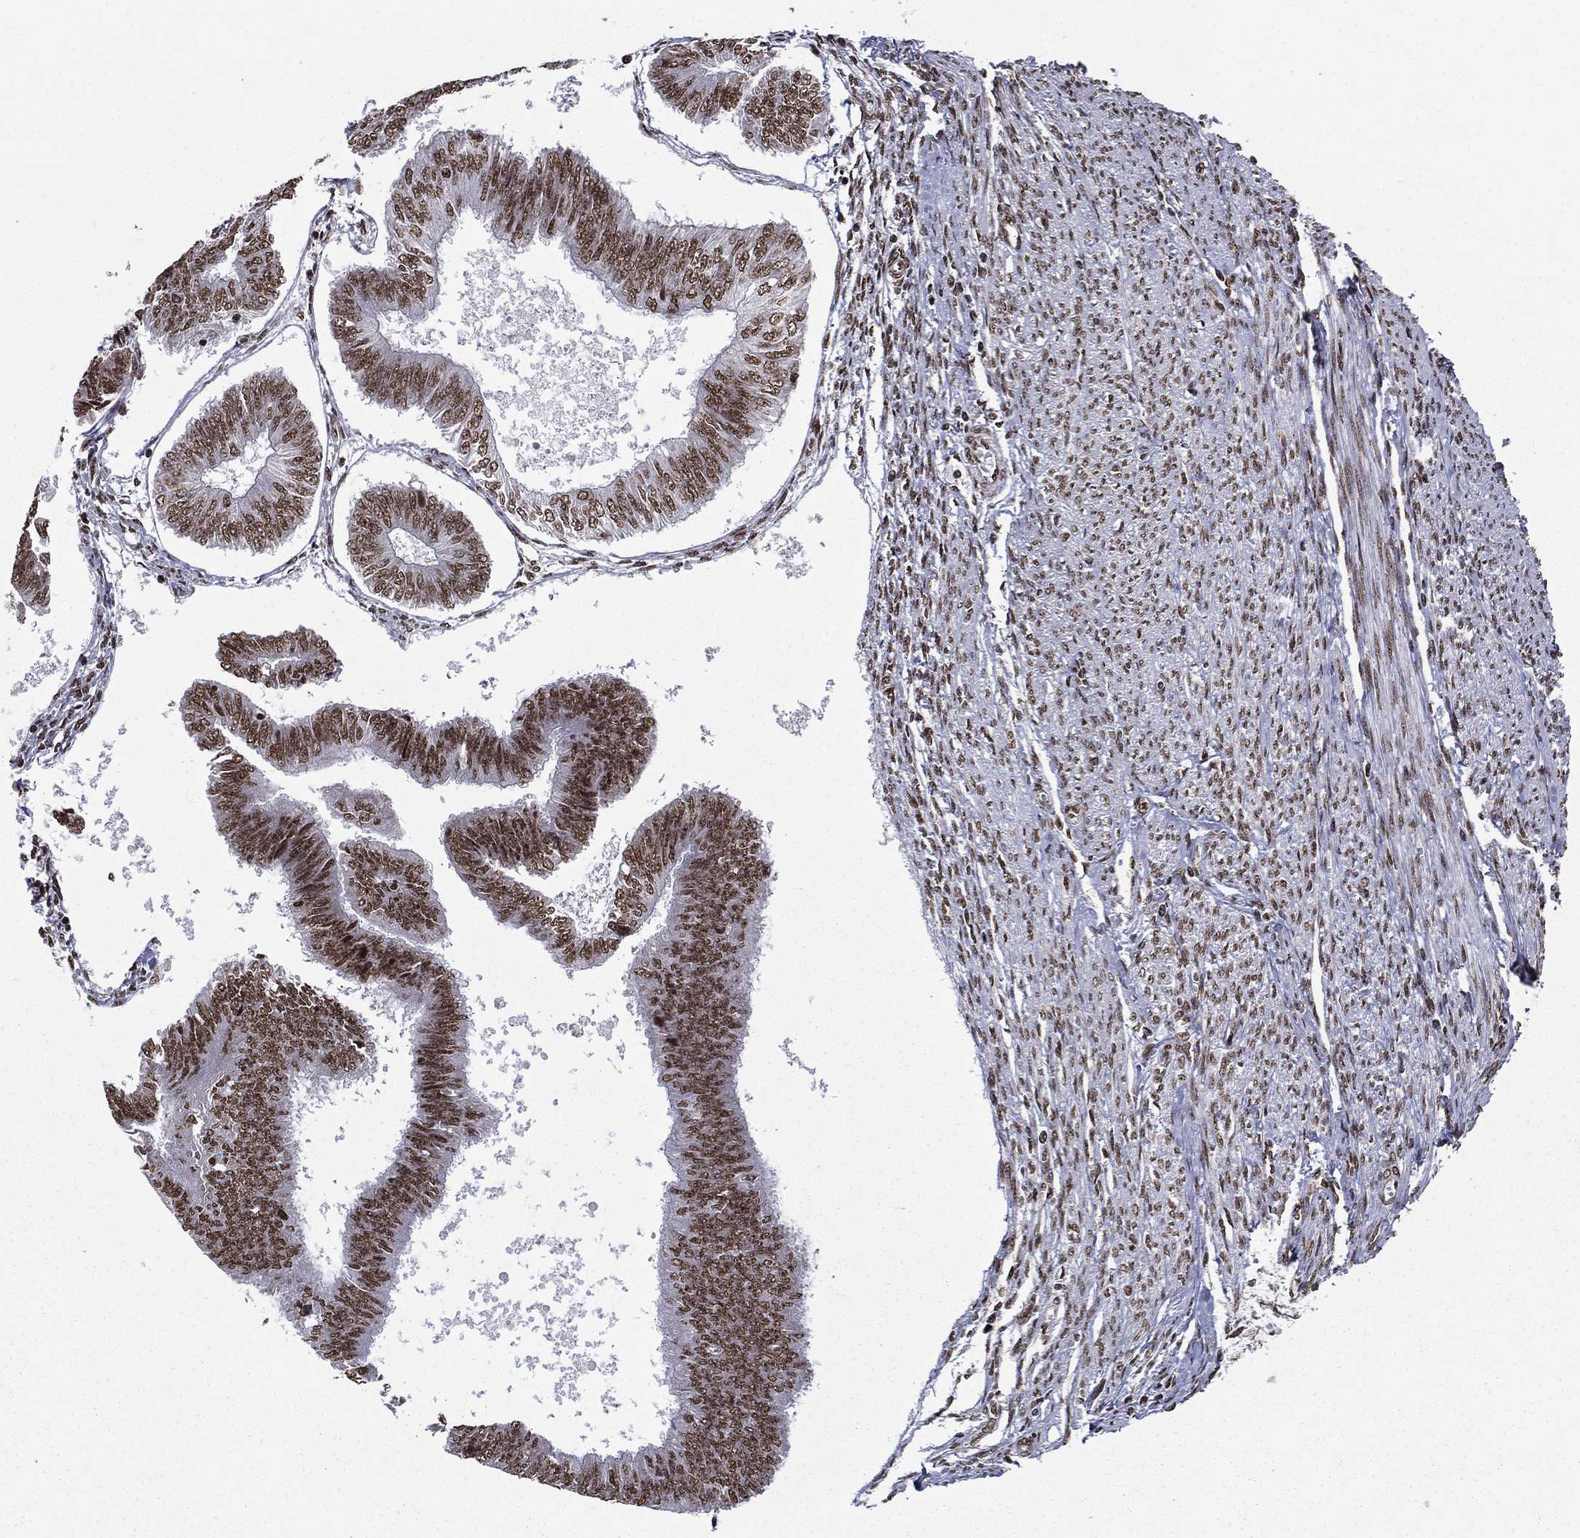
{"staining": {"intensity": "strong", "quantity": ">75%", "location": "nuclear"}, "tissue": "endometrial cancer", "cell_type": "Tumor cells", "image_type": "cancer", "snomed": [{"axis": "morphology", "description": "Adenocarcinoma, NOS"}, {"axis": "topography", "description": "Endometrium"}], "caption": "High-power microscopy captured an immunohistochemistry image of adenocarcinoma (endometrial), revealing strong nuclear expression in about >75% of tumor cells. (DAB (3,3'-diaminobenzidine) = brown stain, brightfield microscopy at high magnification).", "gene": "C5orf24", "patient": {"sex": "female", "age": 58}}